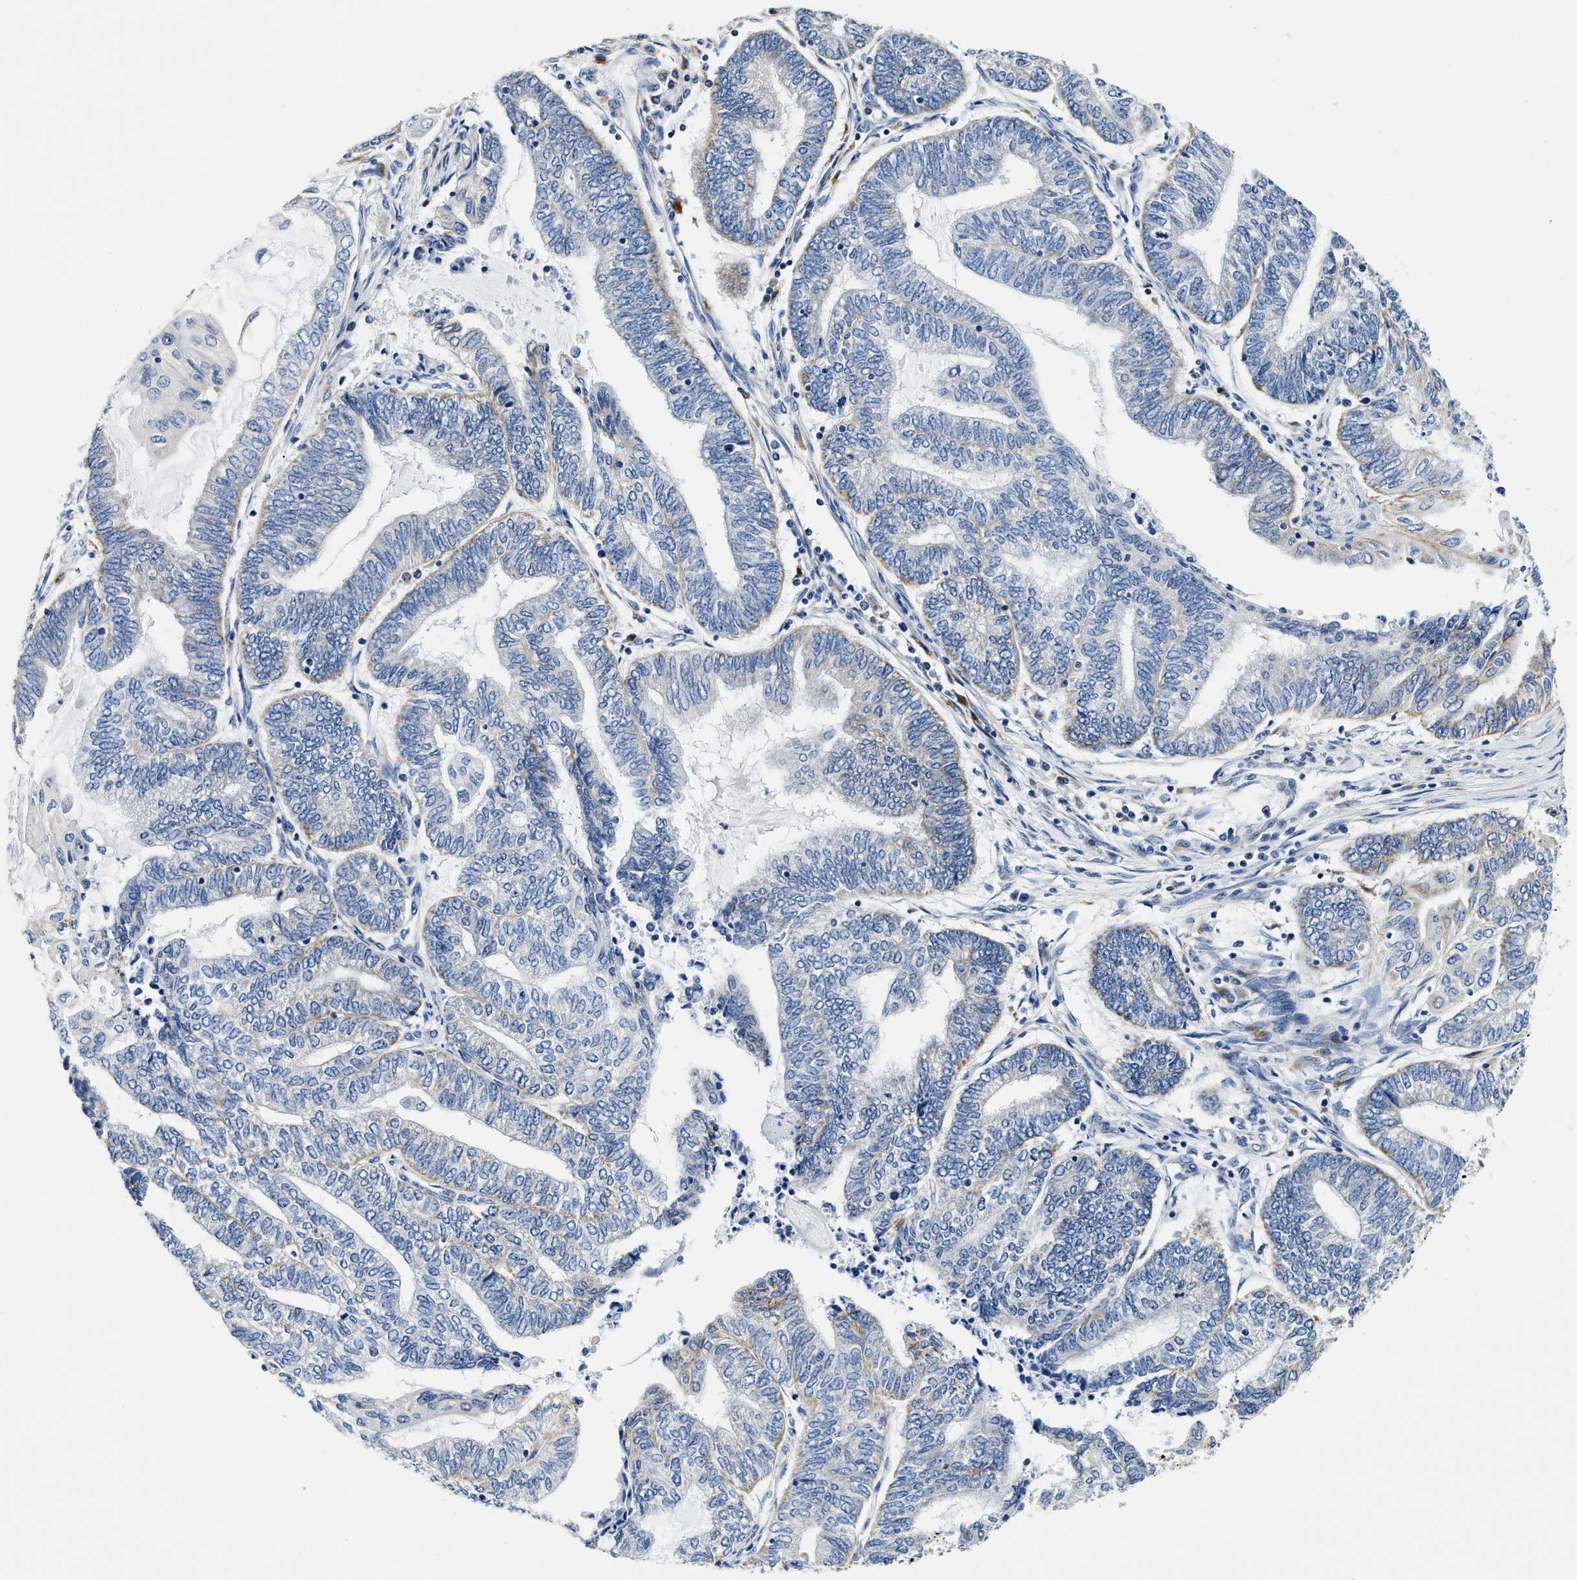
{"staining": {"intensity": "negative", "quantity": "none", "location": "none"}, "tissue": "endometrial cancer", "cell_type": "Tumor cells", "image_type": "cancer", "snomed": [{"axis": "morphology", "description": "Adenocarcinoma, NOS"}, {"axis": "topography", "description": "Uterus"}, {"axis": "topography", "description": "Endometrium"}], "caption": "Immunohistochemistry (IHC) photomicrograph of neoplastic tissue: human endometrial adenocarcinoma stained with DAB demonstrates no significant protein staining in tumor cells. Nuclei are stained in blue.", "gene": "ACADVL", "patient": {"sex": "female", "age": 70}}